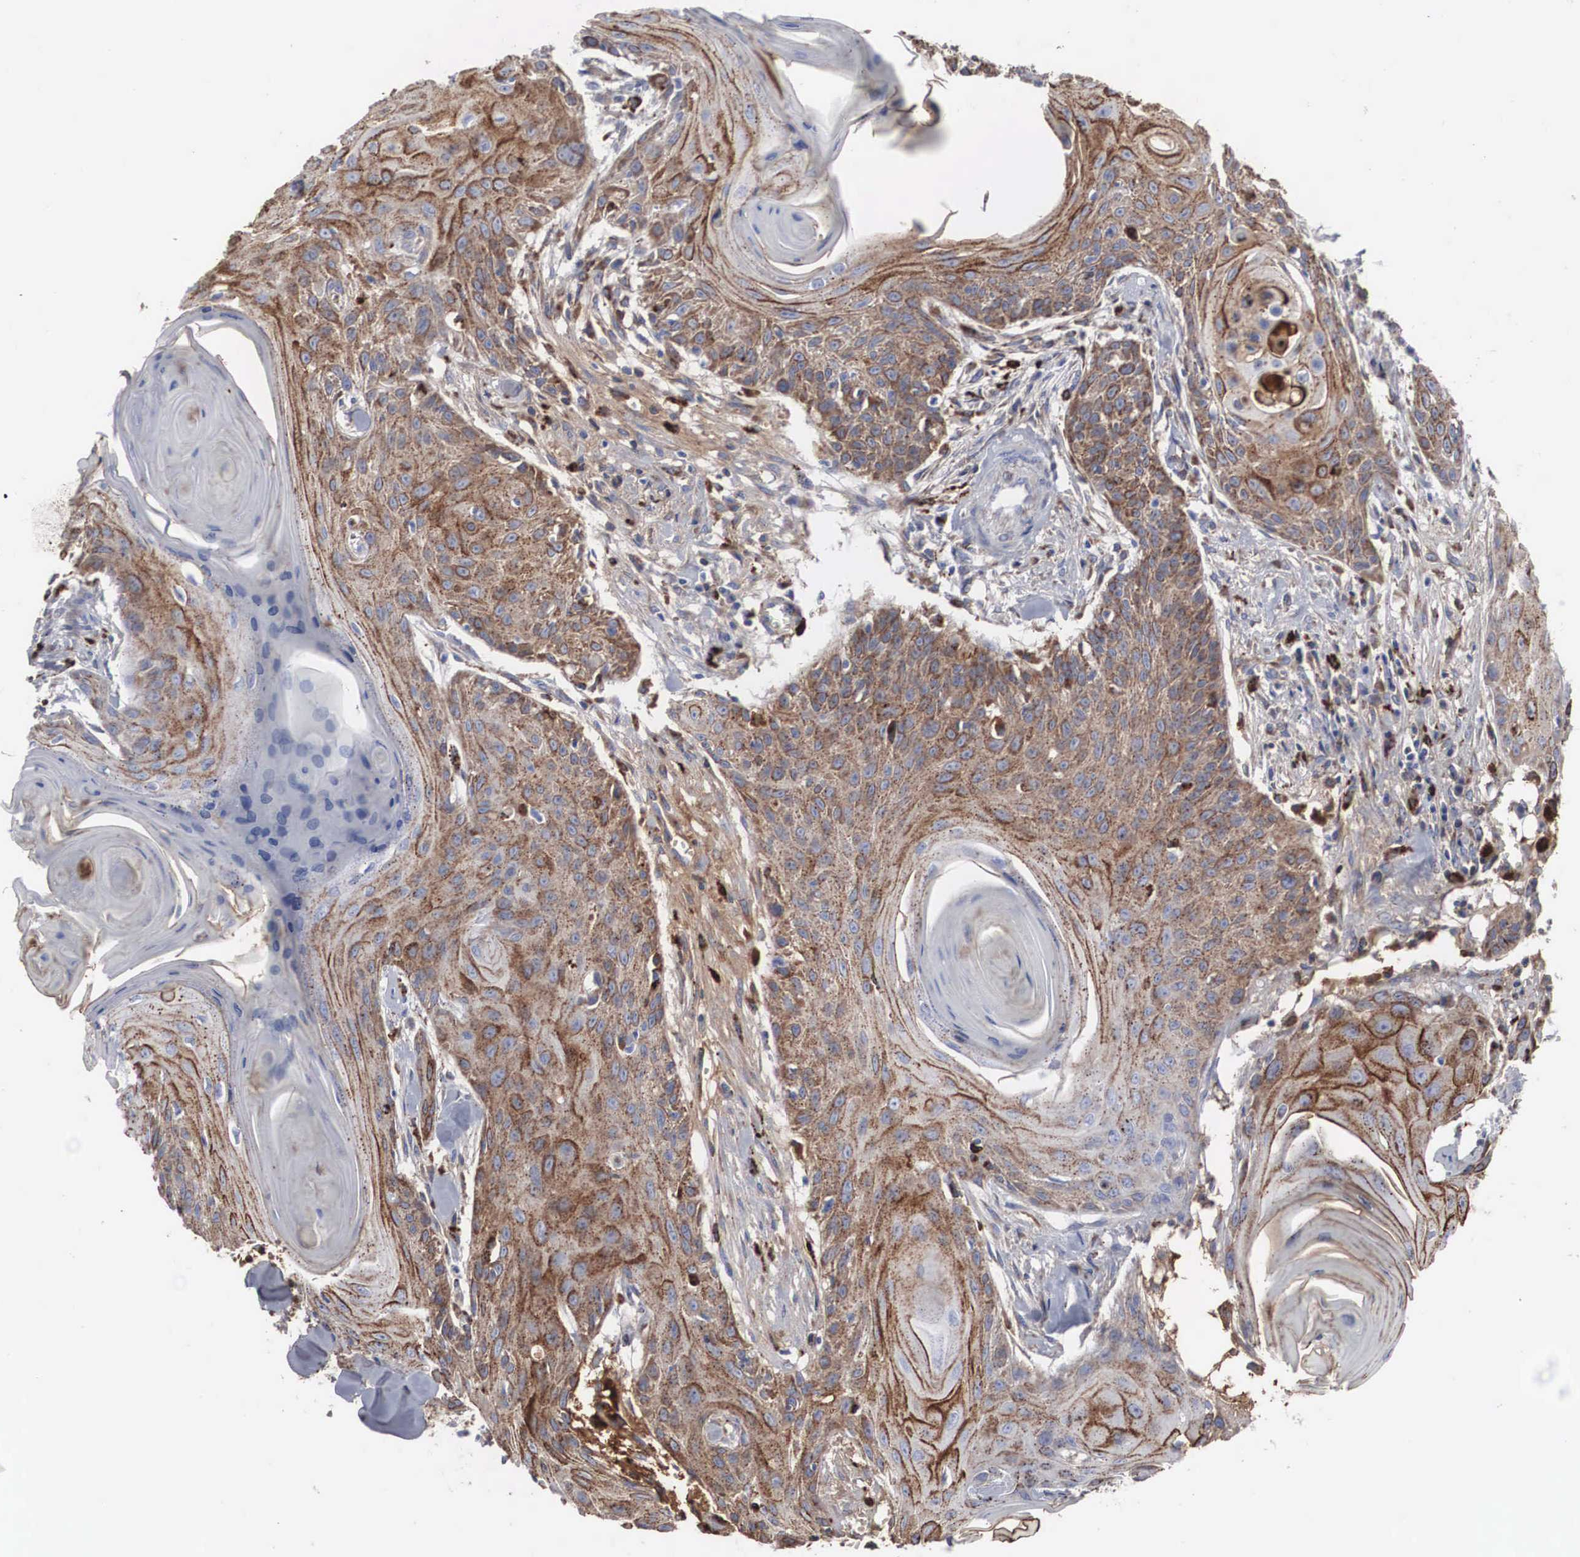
{"staining": {"intensity": "moderate", "quantity": ">75%", "location": "cytoplasmic/membranous"}, "tissue": "head and neck cancer", "cell_type": "Tumor cells", "image_type": "cancer", "snomed": [{"axis": "morphology", "description": "Squamous cell carcinoma, NOS"}, {"axis": "morphology", "description": "Squamous cell carcinoma, metastatic, NOS"}, {"axis": "topography", "description": "Lymph node"}, {"axis": "topography", "description": "Salivary gland"}, {"axis": "topography", "description": "Head-Neck"}], "caption": "This image reveals head and neck metastatic squamous cell carcinoma stained with immunohistochemistry to label a protein in brown. The cytoplasmic/membranous of tumor cells show moderate positivity for the protein. Nuclei are counter-stained blue.", "gene": "LGALS3BP", "patient": {"sex": "female", "age": 74}}